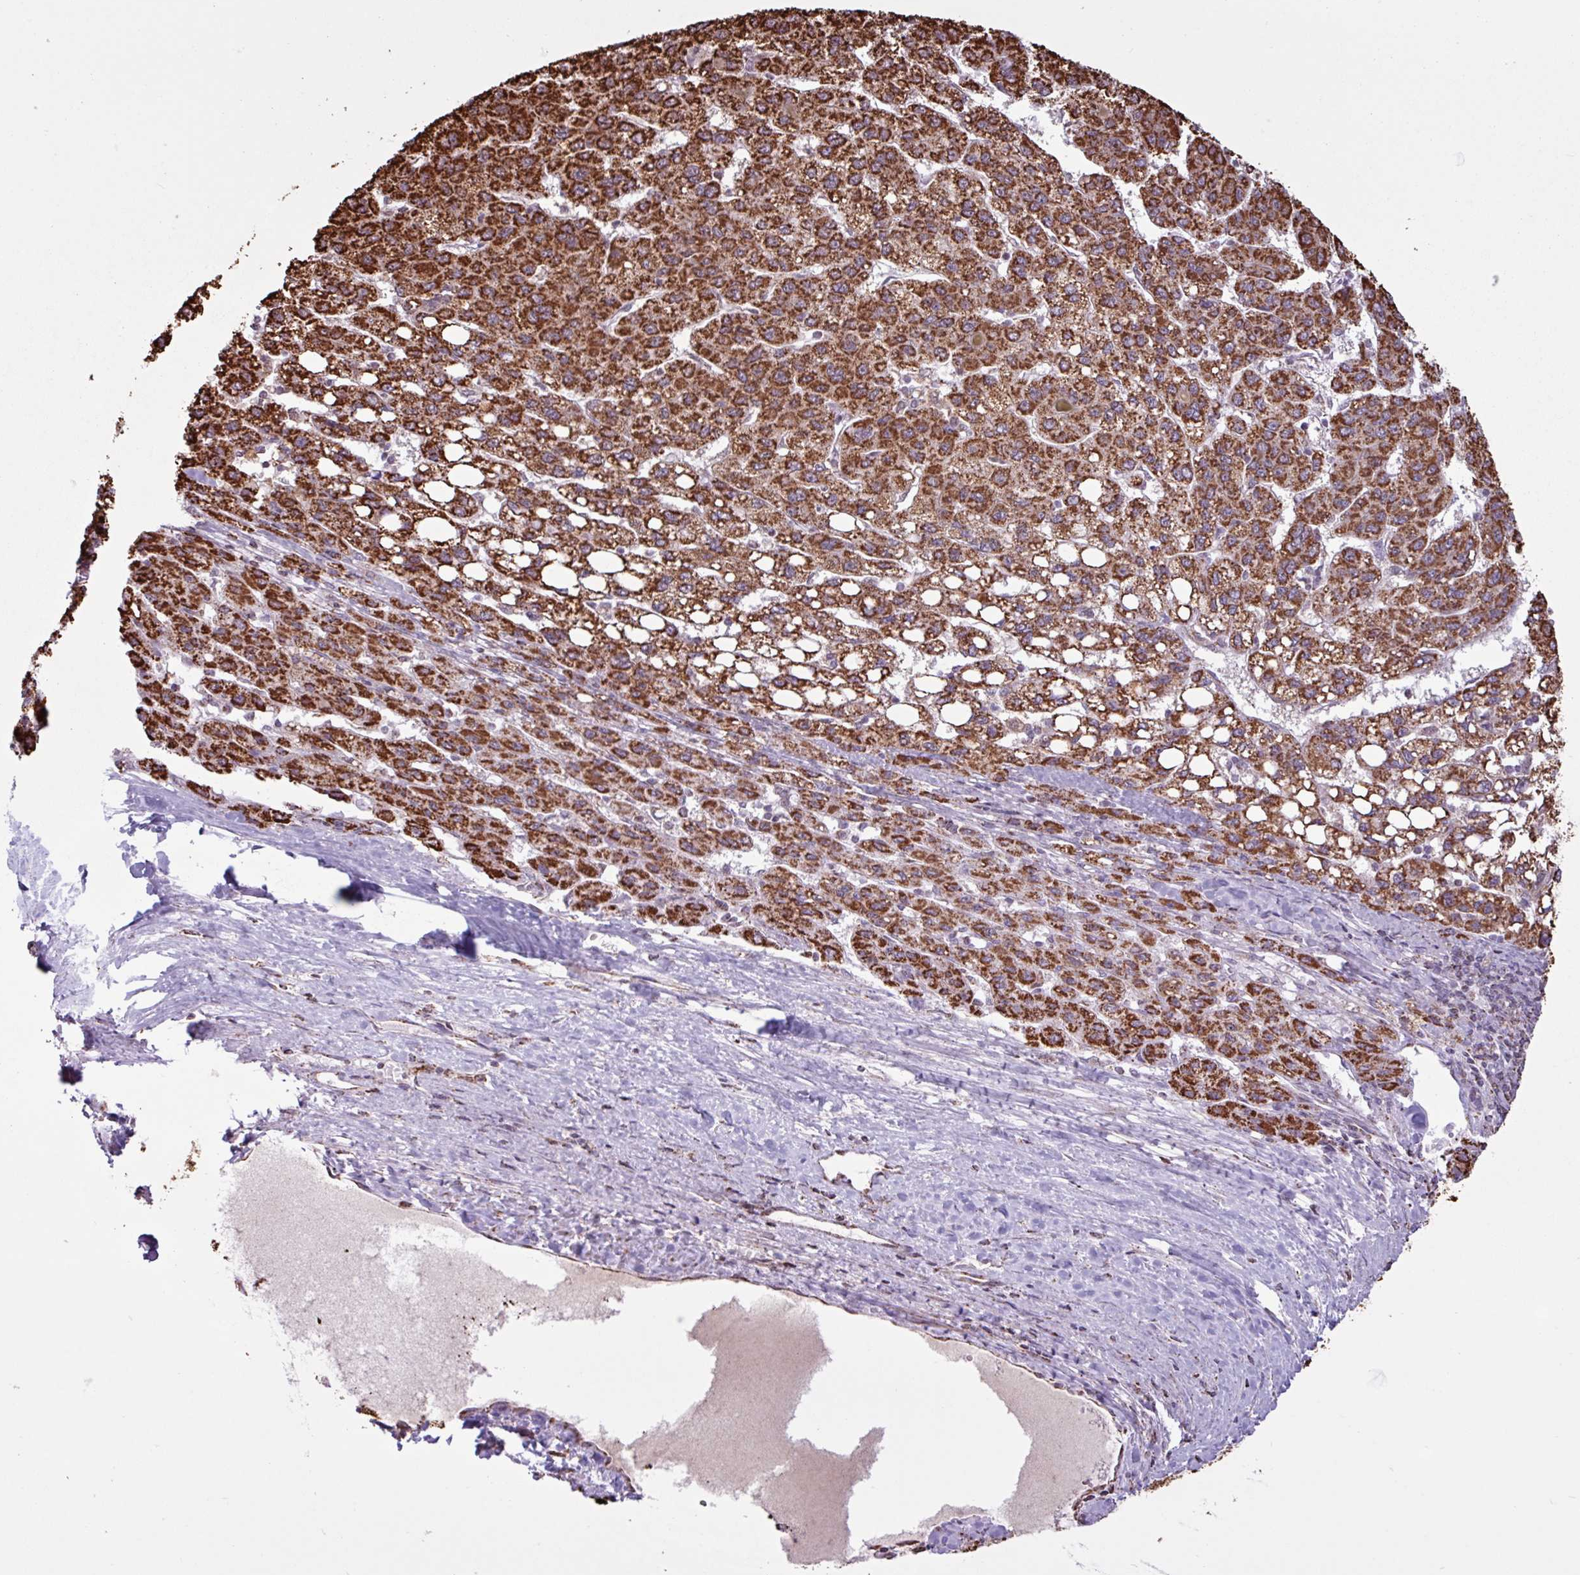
{"staining": {"intensity": "strong", "quantity": ">75%", "location": "cytoplasmic/membranous"}, "tissue": "liver cancer", "cell_type": "Tumor cells", "image_type": "cancer", "snomed": [{"axis": "morphology", "description": "Carcinoma, Hepatocellular, NOS"}, {"axis": "topography", "description": "Liver"}], "caption": "Brown immunohistochemical staining in hepatocellular carcinoma (liver) displays strong cytoplasmic/membranous positivity in about >75% of tumor cells. The protein is stained brown, and the nuclei are stained in blue (DAB IHC with brightfield microscopy, high magnification).", "gene": "ALG8", "patient": {"sex": "female", "age": 82}}